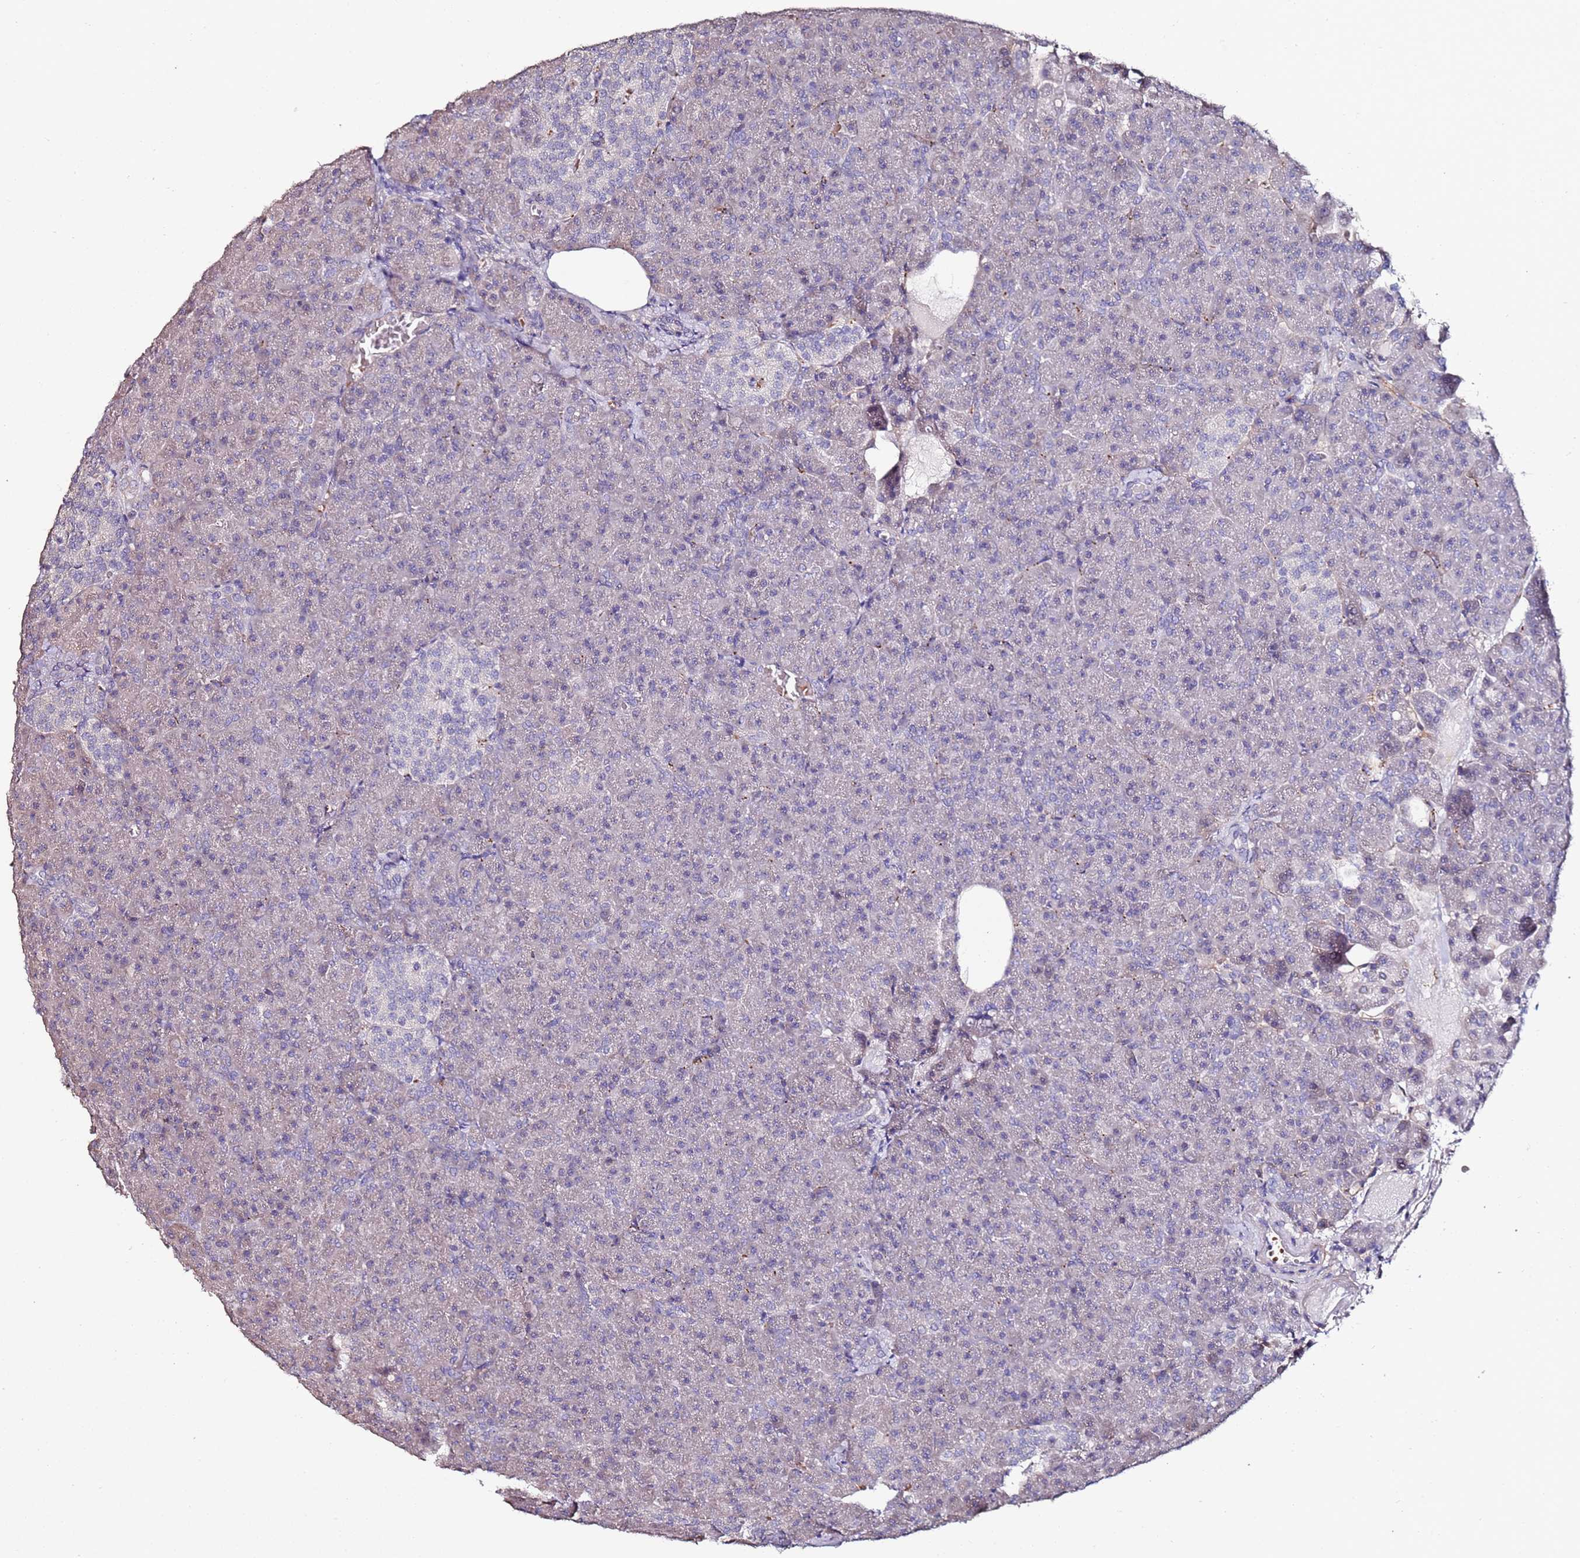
{"staining": {"intensity": "negative", "quantity": "none", "location": "none"}, "tissue": "pancreas", "cell_type": "Exocrine glandular cells", "image_type": "normal", "snomed": [{"axis": "morphology", "description": "Normal tissue, NOS"}, {"axis": "topography", "description": "Pancreas"}], "caption": "This is an immunohistochemistry (IHC) photomicrograph of benign human pancreas. There is no positivity in exocrine glandular cells.", "gene": "C3orf80", "patient": {"sex": "female", "age": 74}}